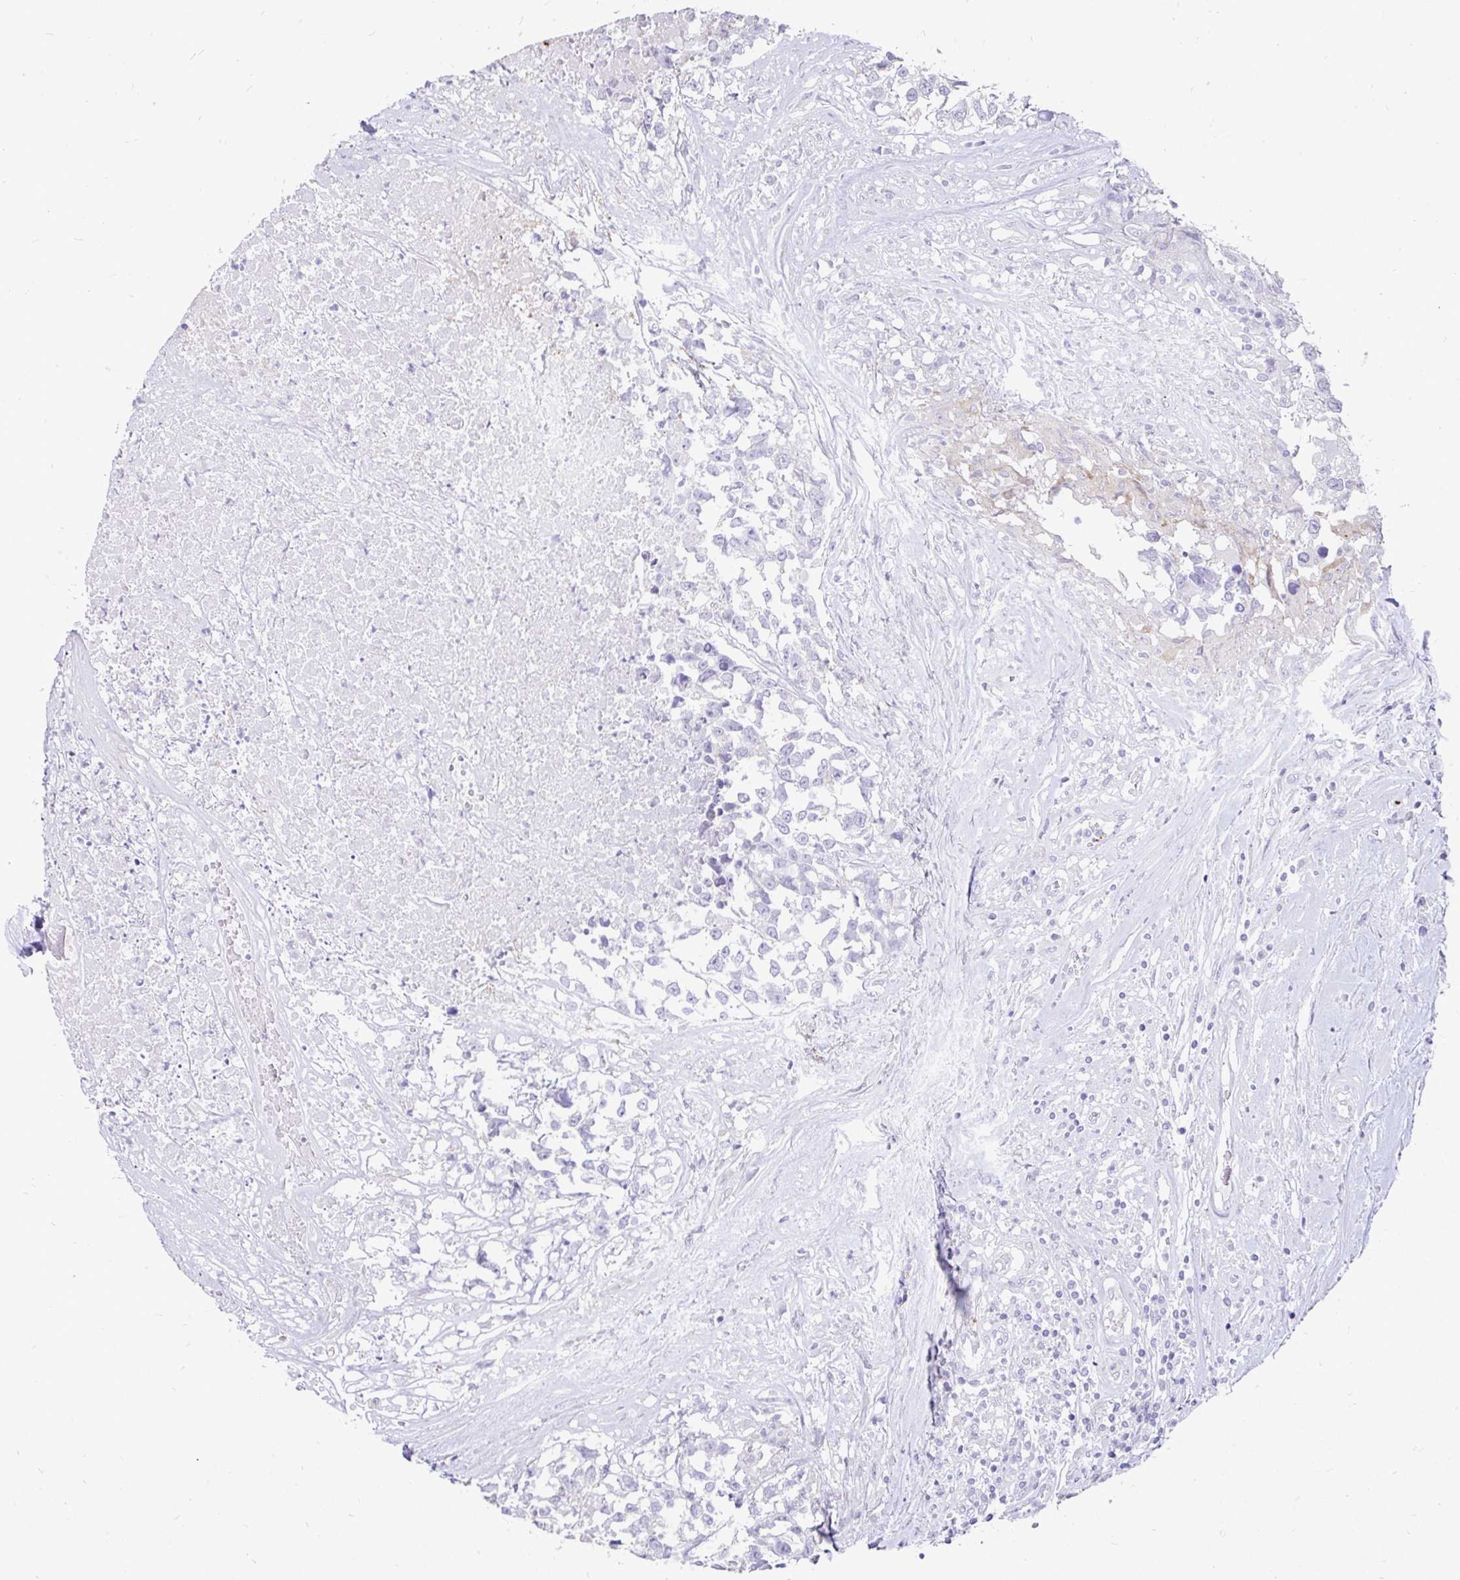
{"staining": {"intensity": "negative", "quantity": "none", "location": "none"}, "tissue": "testis cancer", "cell_type": "Tumor cells", "image_type": "cancer", "snomed": [{"axis": "morphology", "description": "Carcinoma, Embryonal, NOS"}, {"axis": "topography", "description": "Testis"}], "caption": "Photomicrograph shows no protein expression in tumor cells of testis embryonal carcinoma tissue. Brightfield microscopy of IHC stained with DAB (brown) and hematoxylin (blue), captured at high magnification.", "gene": "INTS5", "patient": {"sex": "male", "age": 83}}